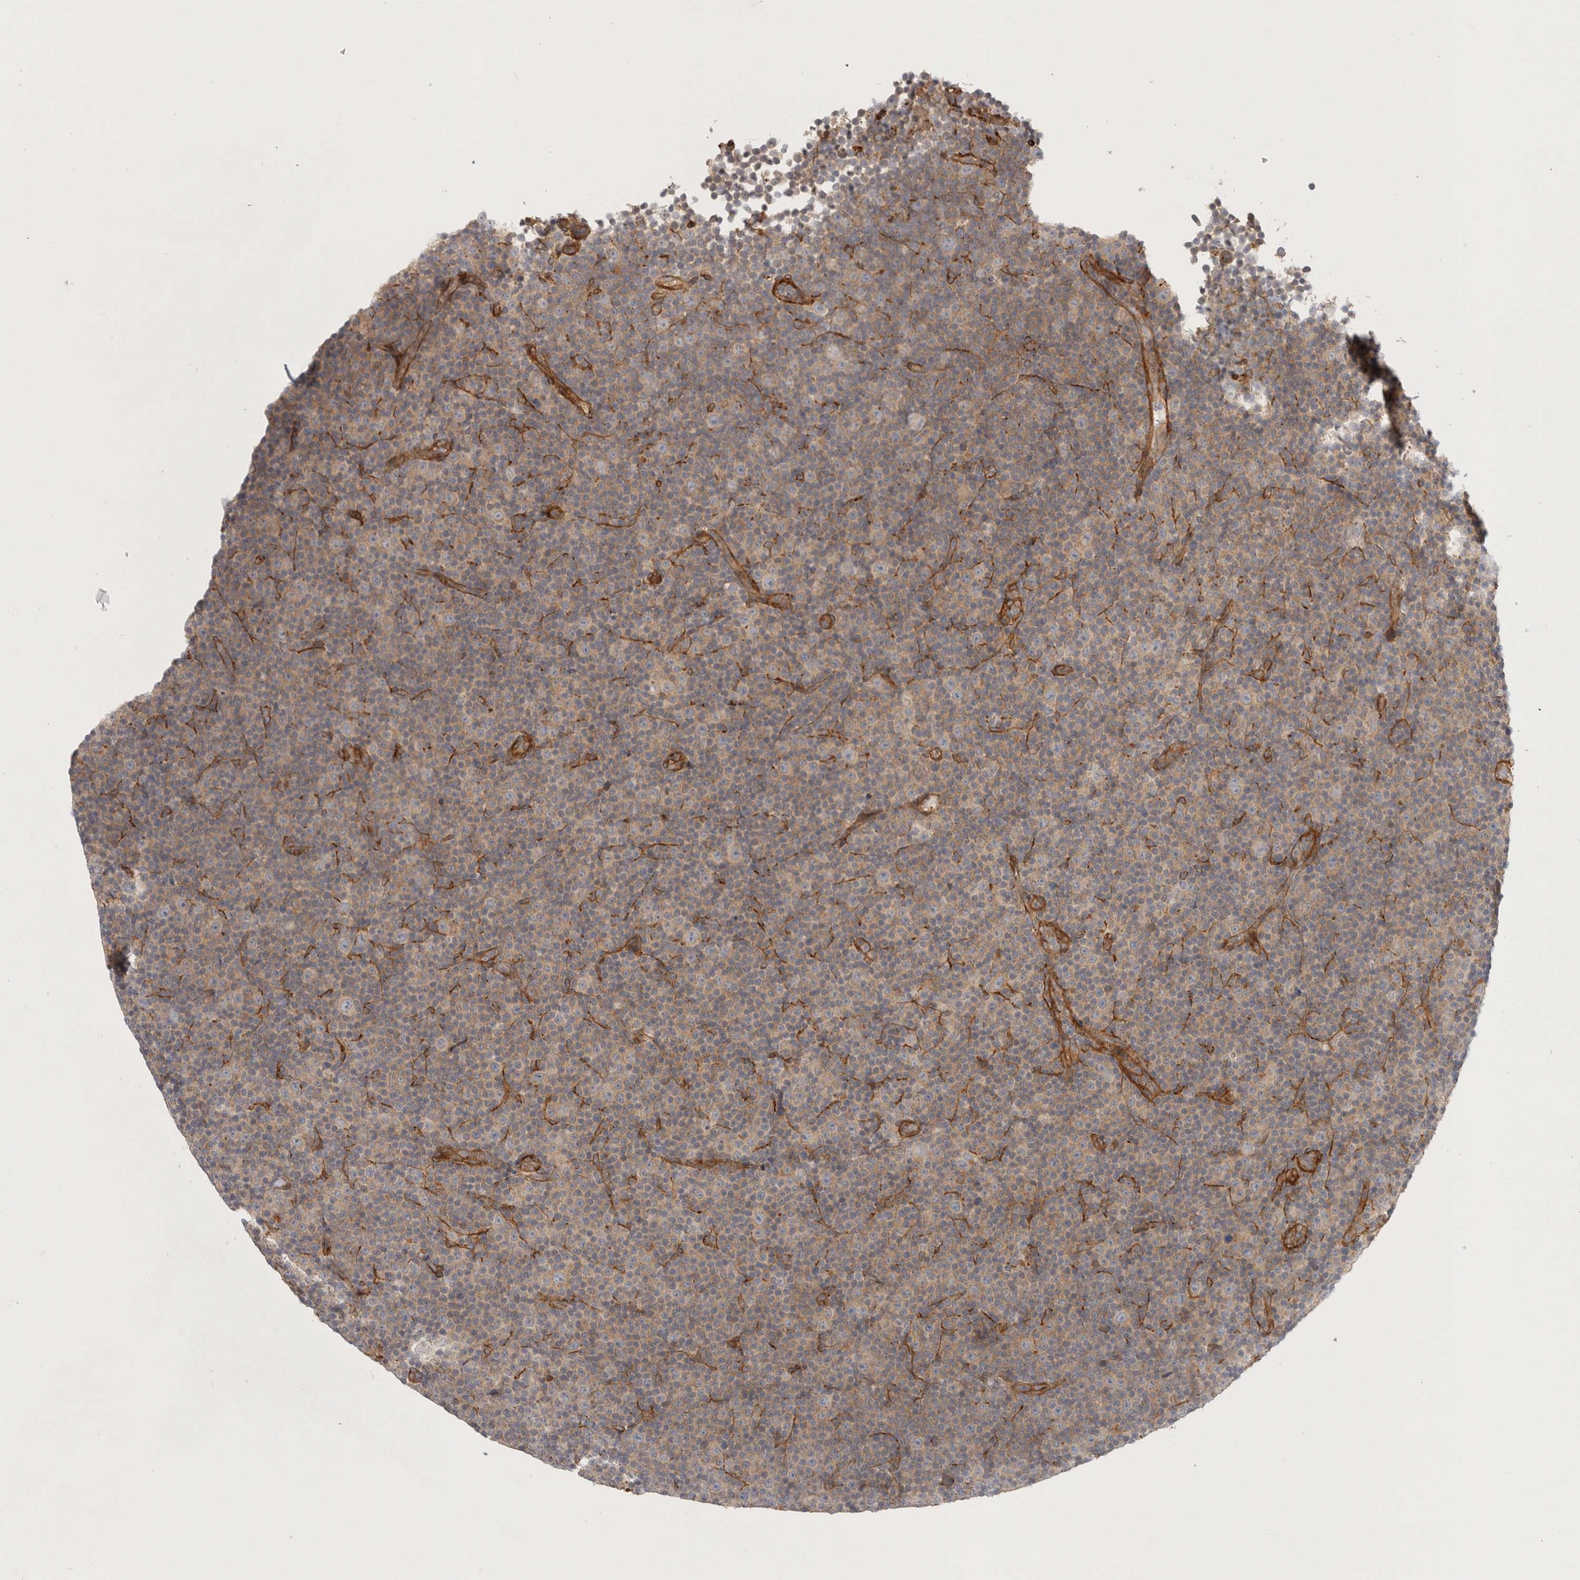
{"staining": {"intensity": "weak", "quantity": "<25%", "location": "cytoplasmic/membranous"}, "tissue": "lymphoma", "cell_type": "Tumor cells", "image_type": "cancer", "snomed": [{"axis": "morphology", "description": "Malignant lymphoma, non-Hodgkin's type, Low grade"}, {"axis": "topography", "description": "Lymph node"}], "caption": "Immunohistochemistry (IHC) of malignant lymphoma, non-Hodgkin's type (low-grade) displays no expression in tumor cells.", "gene": "LONRF1", "patient": {"sex": "female", "age": 67}}